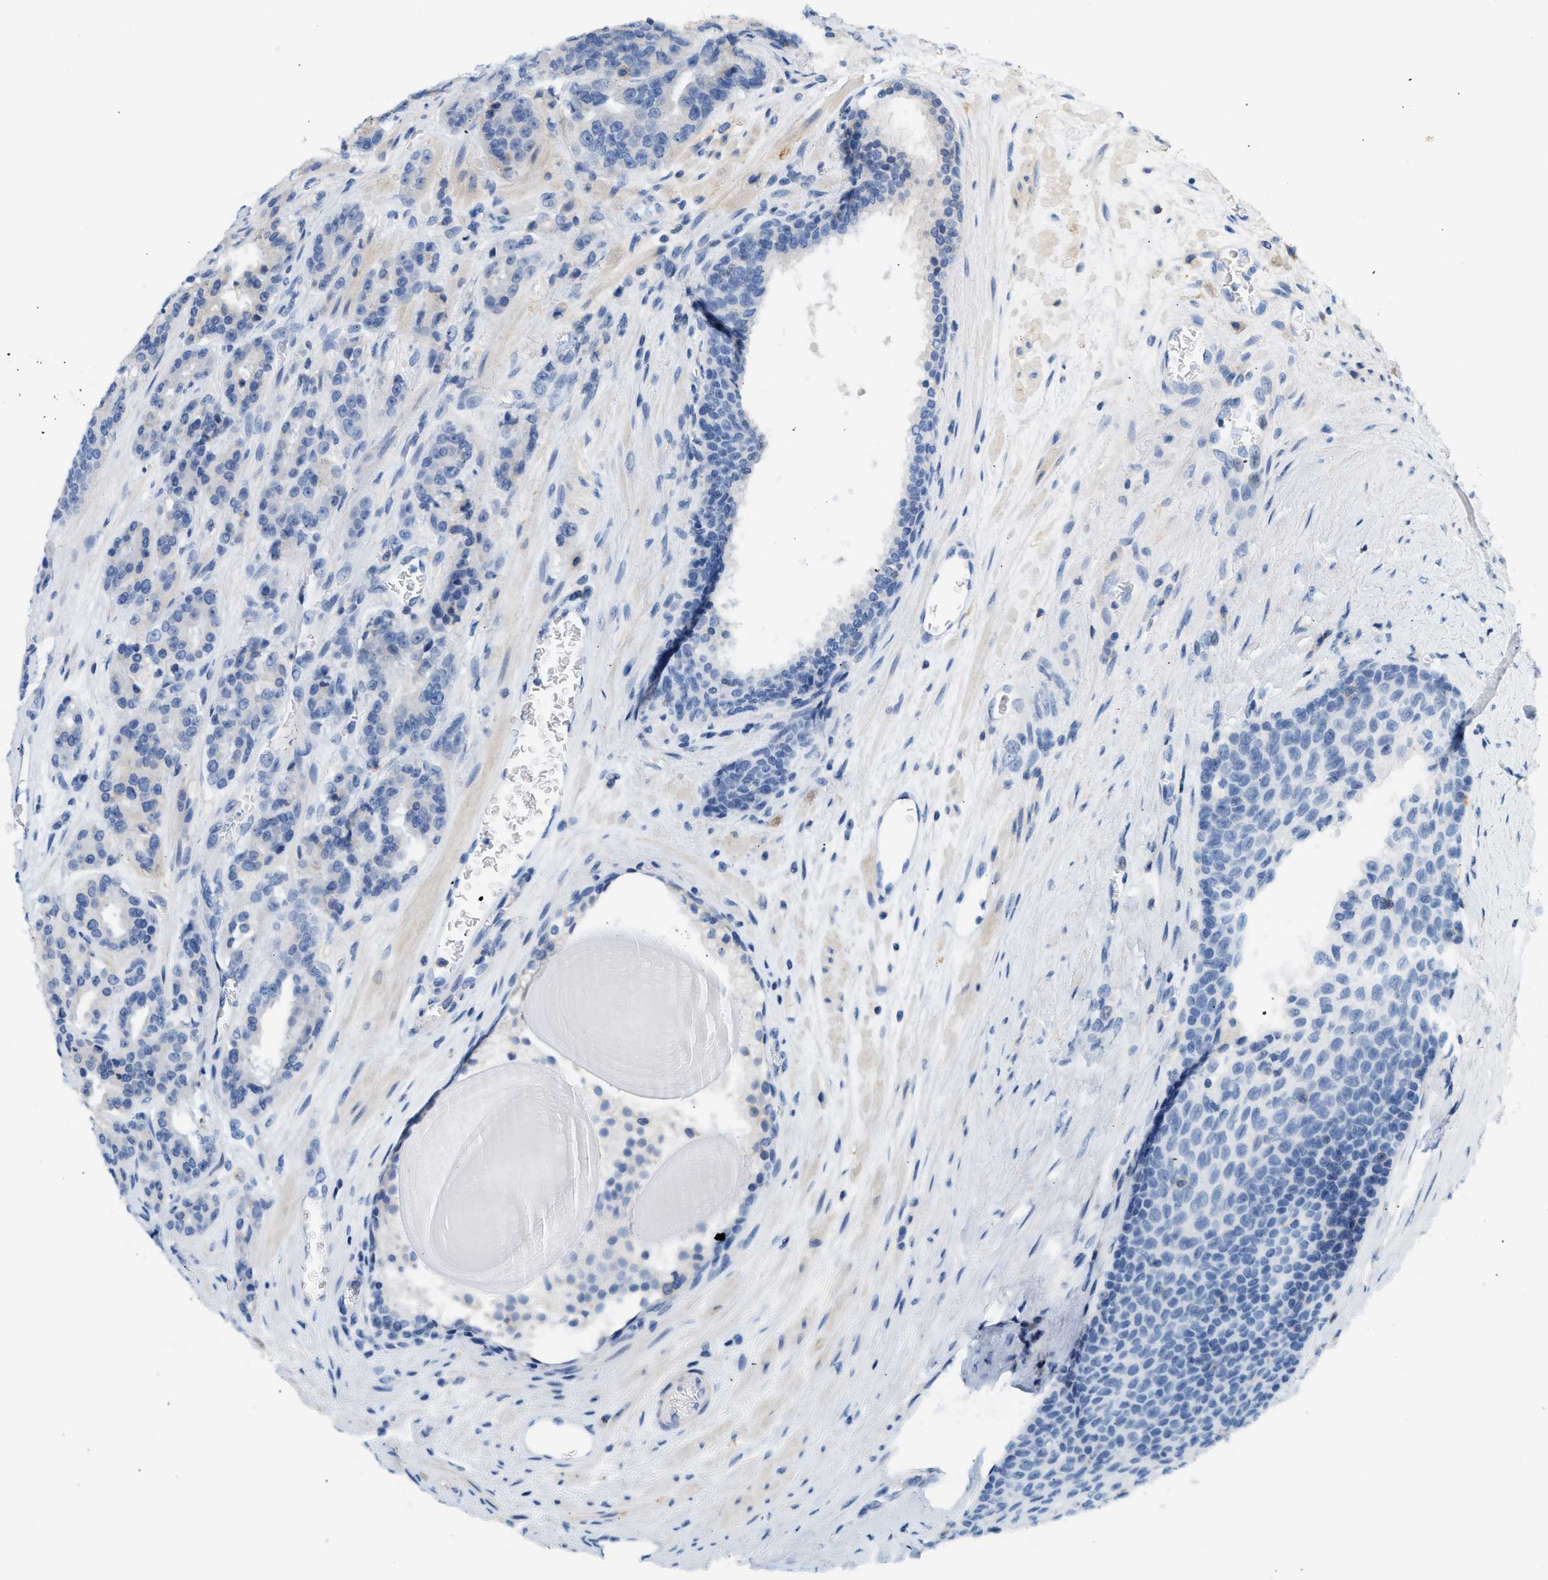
{"staining": {"intensity": "negative", "quantity": "none", "location": "none"}, "tissue": "prostate cancer", "cell_type": "Tumor cells", "image_type": "cancer", "snomed": [{"axis": "morphology", "description": "Adenocarcinoma, High grade"}, {"axis": "topography", "description": "Prostate"}], "caption": "High power microscopy histopathology image of an IHC photomicrograph of prostate cancer, revealing no significant staining in tumor cells.", "gene": "BVES", "patient": {"sex": "male", "age": 60}}